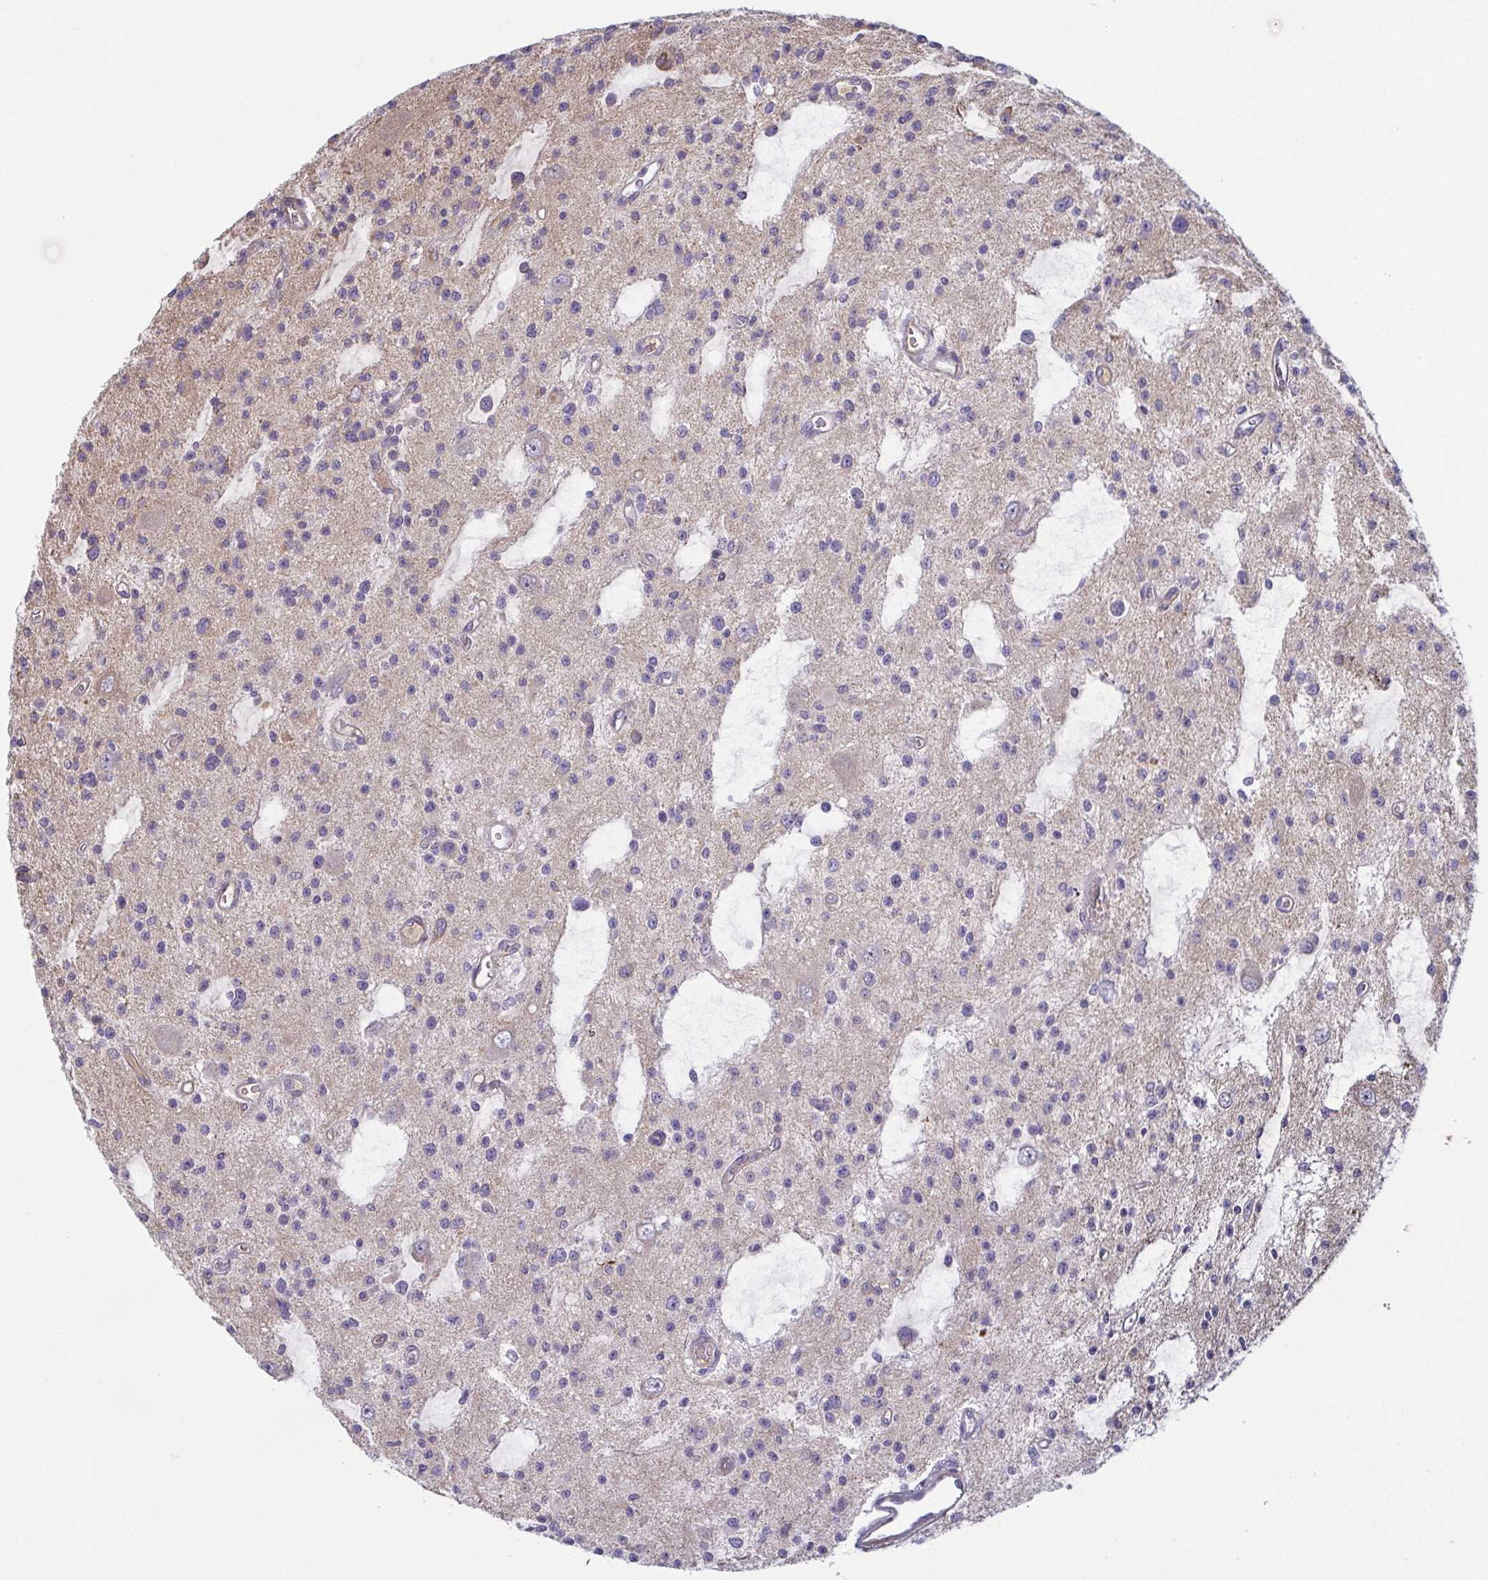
{"staining": {"intensity": "negative", "quantity": "none", "location": "none"}, "tissue": "glioma", "cell_type": "Tumor cells", "image_type": "cancer", "snomed": [{"axis": "morphology", "description": "Glioma, malignant, Low grade"}, {"axis": "topography", "description": "Brain"}], "caption": "Photomicrograph shows no protein staining in tumor cells of glioma tissue.", "gene": "ECM1", "patient": {"sex": "male", "age": 43}}